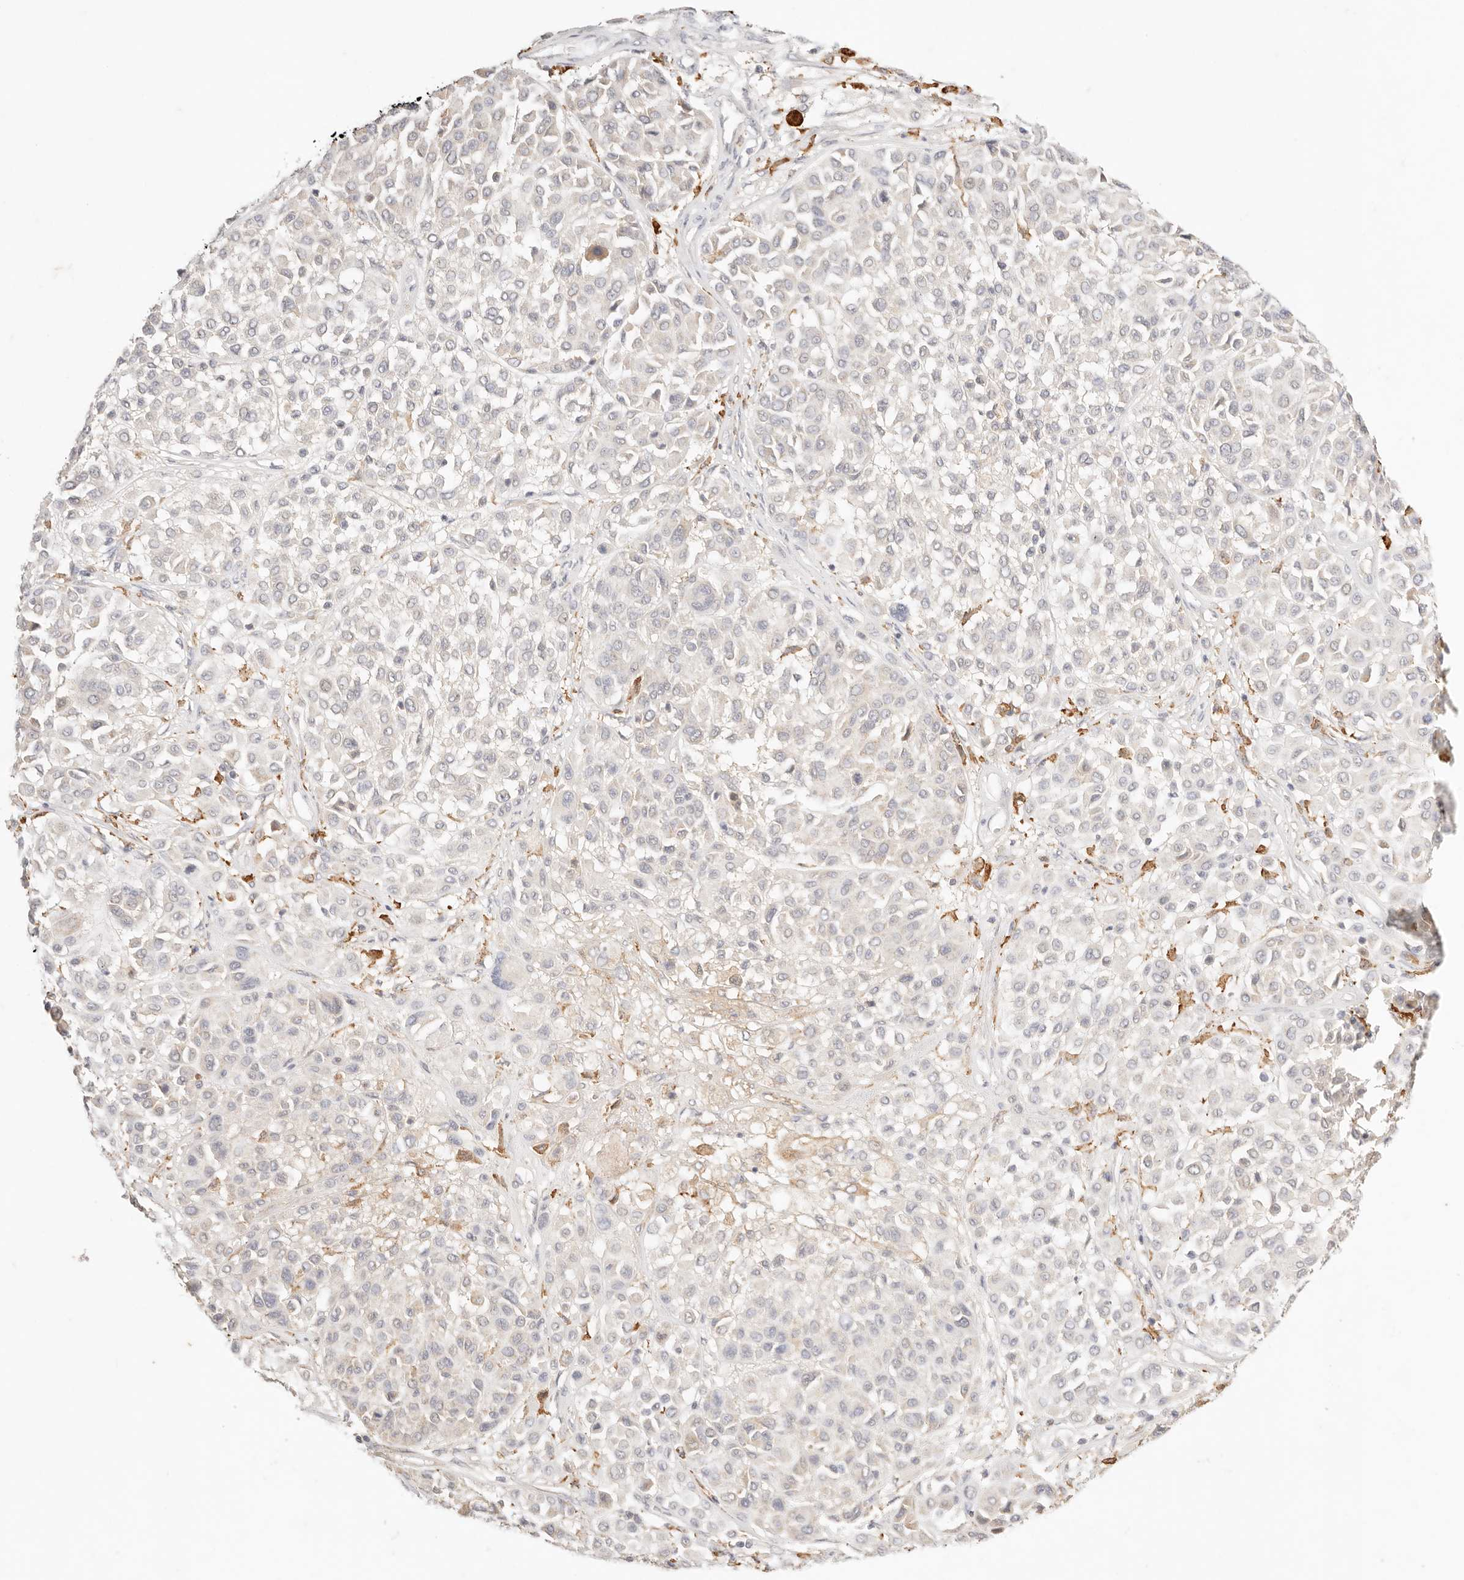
{"staining": {"intensity": "negative", "quantity": "none", "location": "none"}, "tissue": "melanoma", "cell_type": "Tumor cells", "image_type": "cancer", "snomed": [{"axis": "morphology", "description": "Malignant melanoma, Metastatic site"}, {"axis": "topography", "description": "Soft tissue"}], "caption": "High power microscopy image of an immunohistochemistry (IHC) photomicrograph of melanoma, revealing no significant positivity in tumor cells.", "gene": "HK2", "patient": {"sex": "male", "age": 41}}